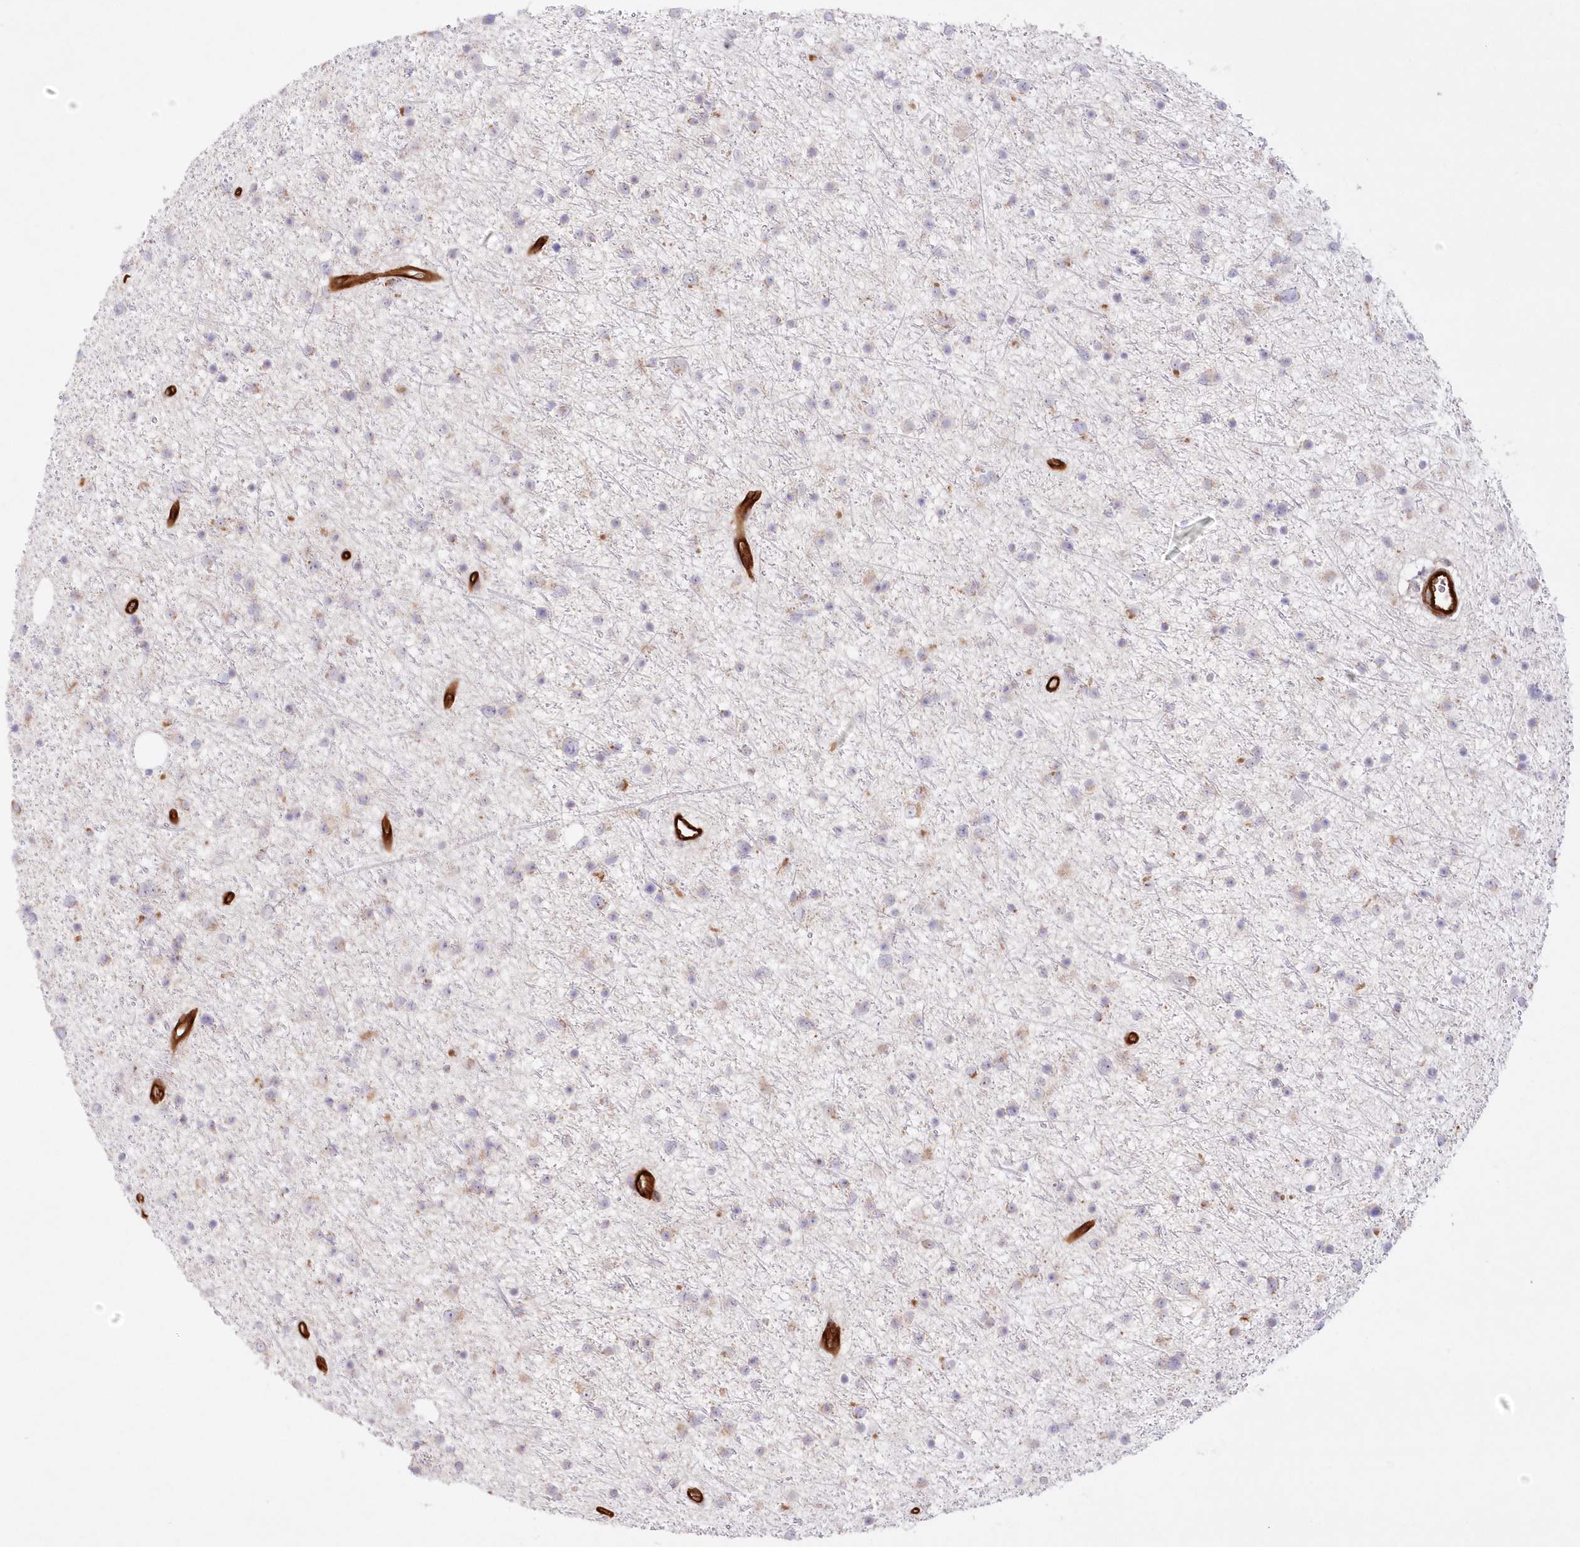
{"staining": {"intensity": "negative", "quantity": "none", "location": "none"}, "tissue": "glioma", "cell_type": "Tumor cells", "image_type": "cancer", "snomed": [{"axis": "morphology", "description": "Glioma, malignant, Low grade"}, {"axis": "topography", "description": "Cerebral cortex"}], "caption": "Tumor cells are negative for brown protein staining in low-grade glioma (malignant).", "gene": "AFAP1L2", "patient": {"sex": "female", "age": 39}}